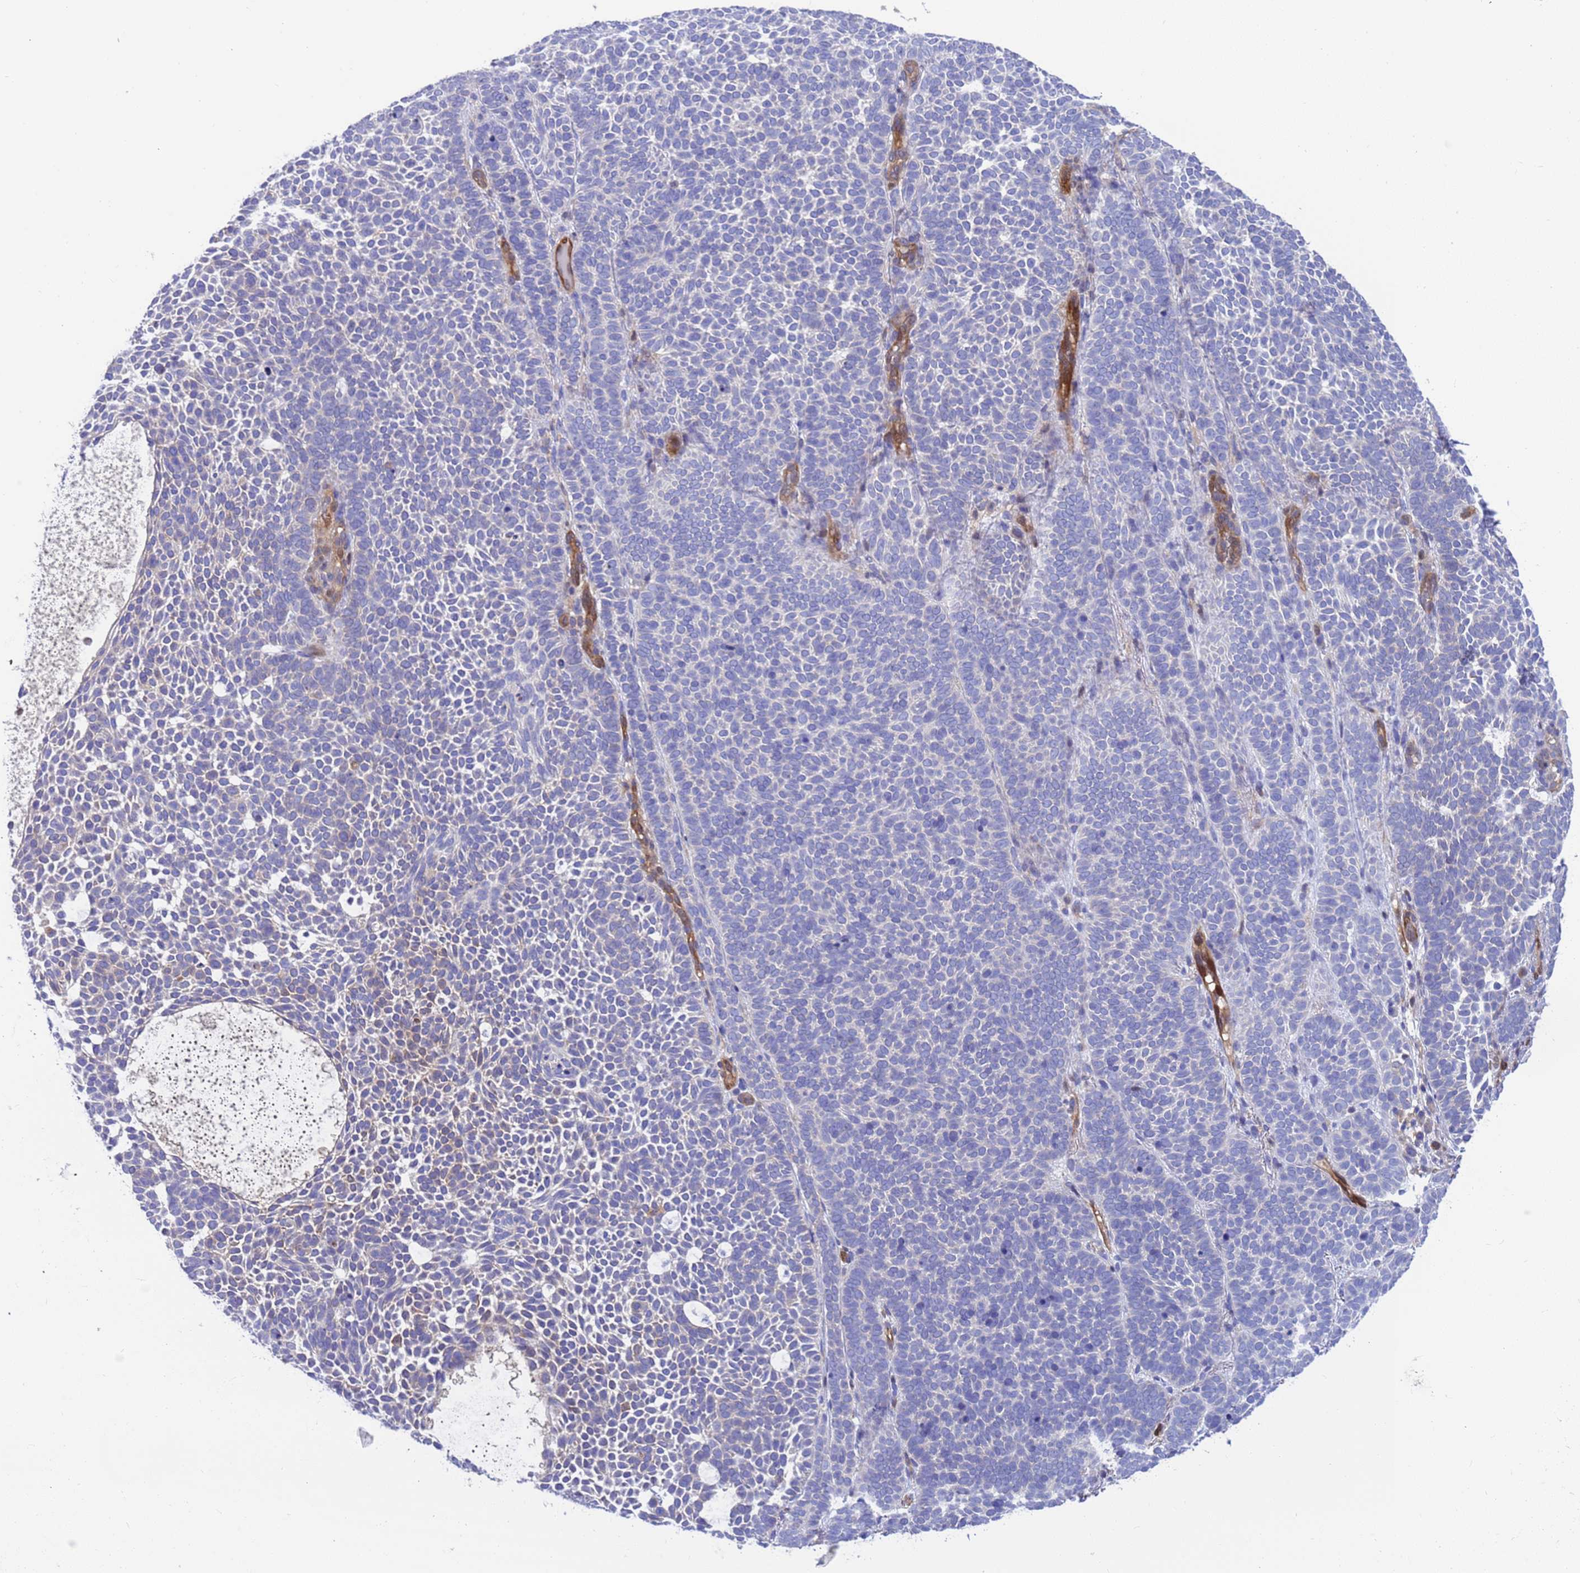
{"staining": {"intensity": "negative", "quantity": "none", "location": "none"}, "tissue": "skin cancer", "cell_type": "Tumor cells", "image_type": "cancer", "snomed": [{"axis": "morphology", "description": "Basal cell carcinoma"}, {"axis": "topography", "description": "Skin"}], "caption": "Tumor cells are negative for protein expression in human basal cell carcinoma (skin).", "gene": "FOXRED1", "patient": {"sex": "female", "age": 77}}